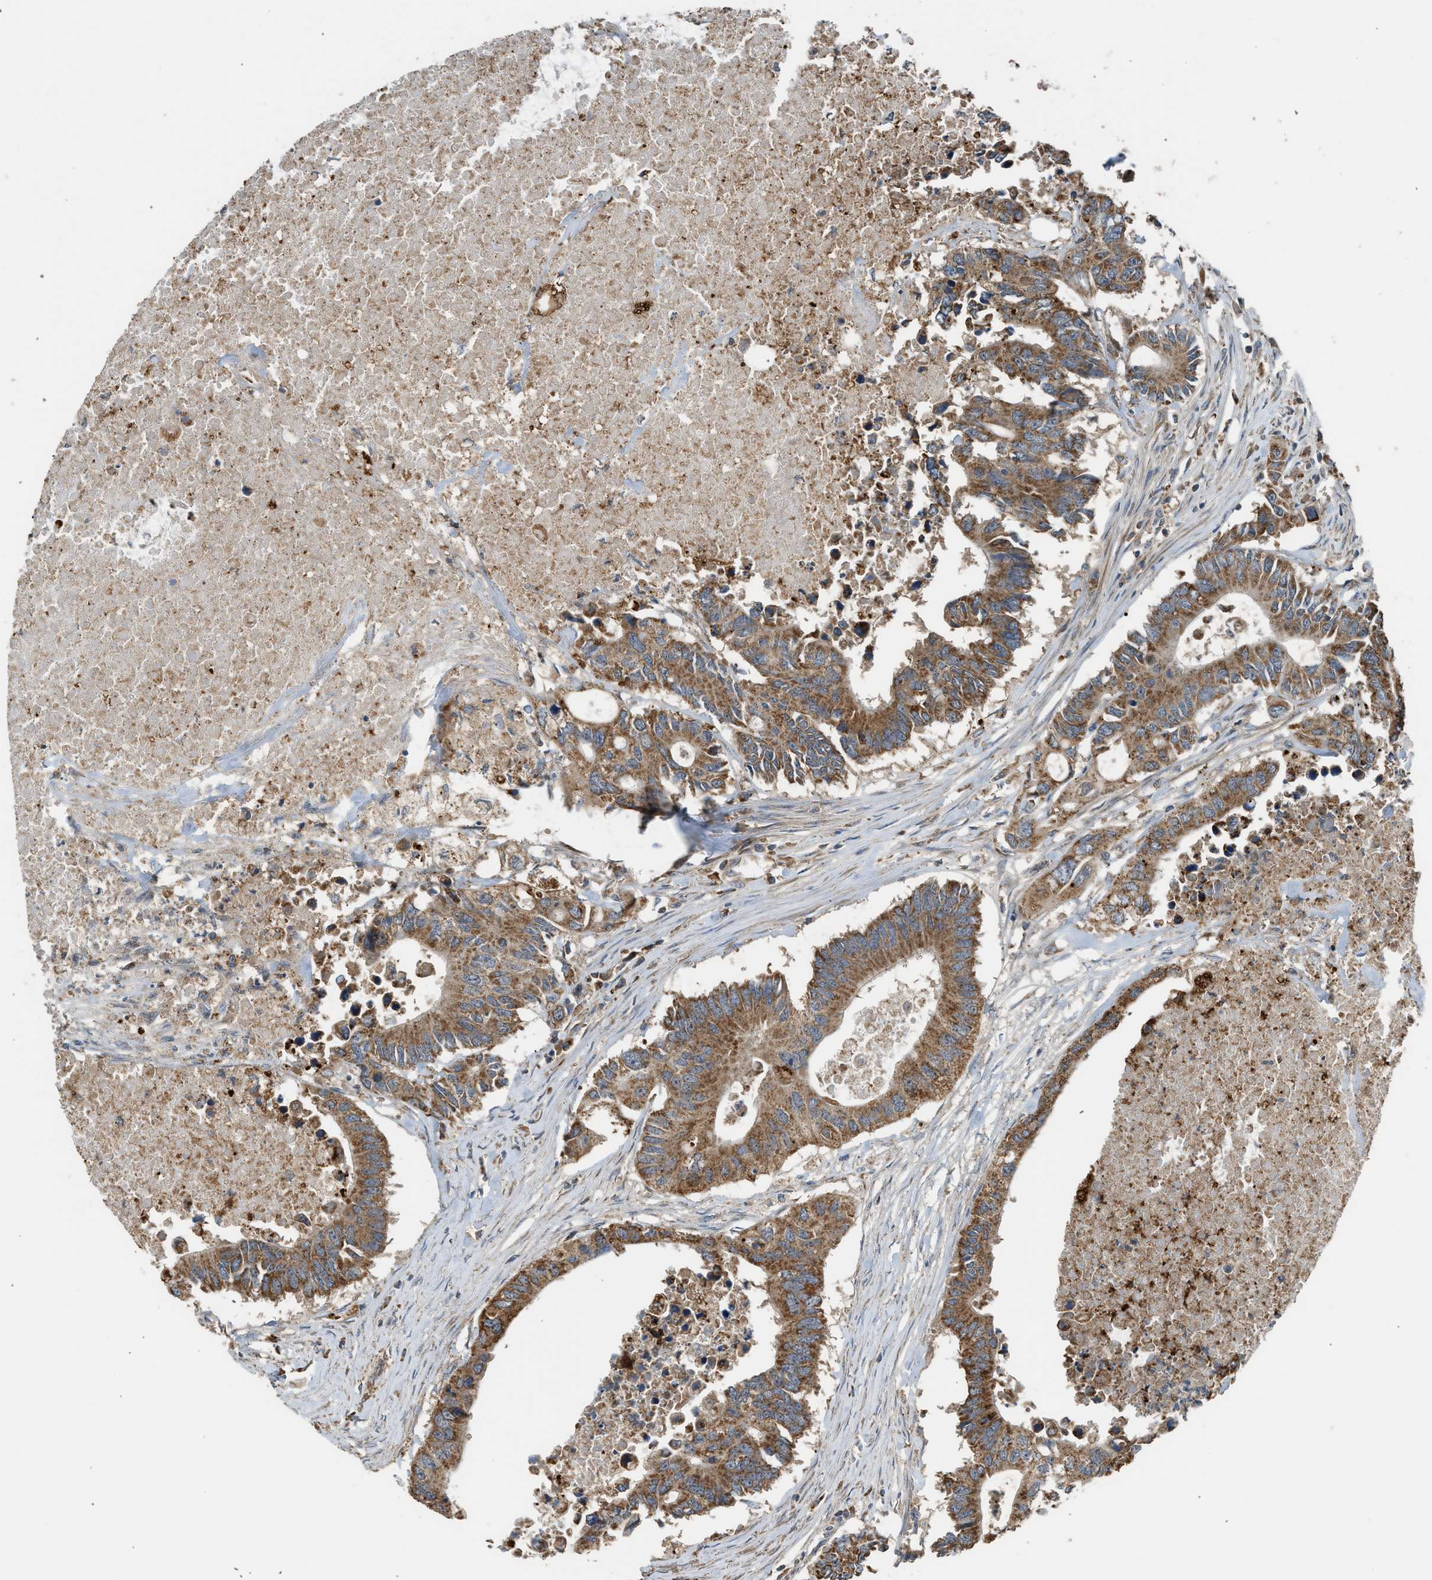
{"staining": {"intensity": "strong", "quantity": ">75%", "location": "cytoplasmic/membranous"}, "tissue": "colorectal cancer", "cell_type": "Tumor cells", "image_type": "cancer", "snomed": [{"axis": "morphology", "description": "Adenocarcinoma, NOS"}, {"axis": "topography", "description": "Colon"}], "caption": "Immunohistochemical staining of human colorectal cancer exhibits strong cytoplasmic/membranous protein staining in about >75% of tumor cells. (IHC, brightfield microscopy, high magnification).", "gene": "STARD3", "patient": {"sex": "male", "age": 71}}